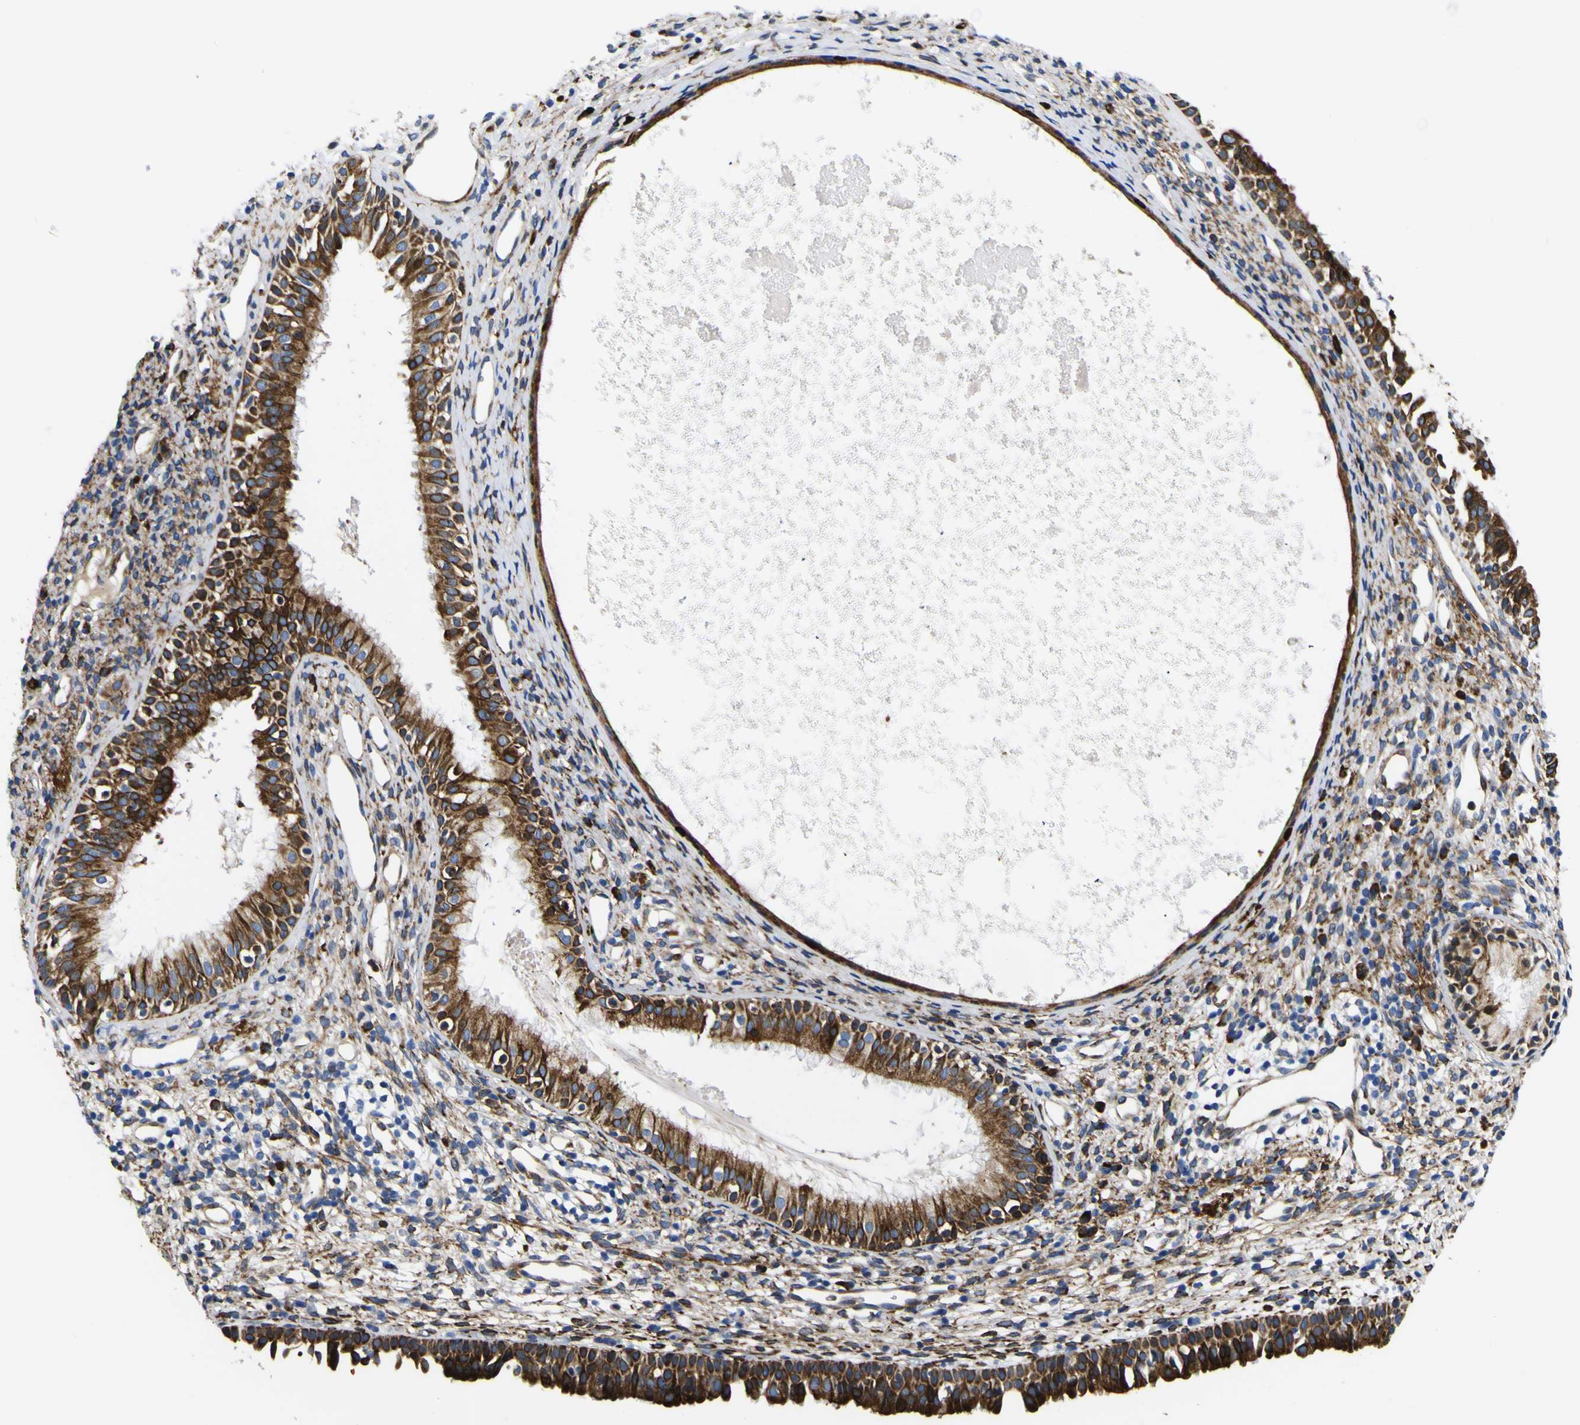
{"staining": {"intensity": "strong", "quantity": ">75%", "location": "cytoplasmic/membranous"}, "tissue": "nasopharynx", "cell_type": "Respiratory epithelial cells", "image_type": "normal", "snomed": [{"axis": "morphology", "description": "Normal tissue, NOS"}, {"axis": "topography", "description": "Nasopharynx"}], "caption": "Immunohistochemistry (DAB) staining of normal human nasopharynx demonstrates strong cytoplasmic/membranous protein staining in about >75% of respiratory epithelial cells. (IHC, brightfield microscopy, high magnification).", "gene": "SCD", "patient": {"sex": "male", "age": 22}}